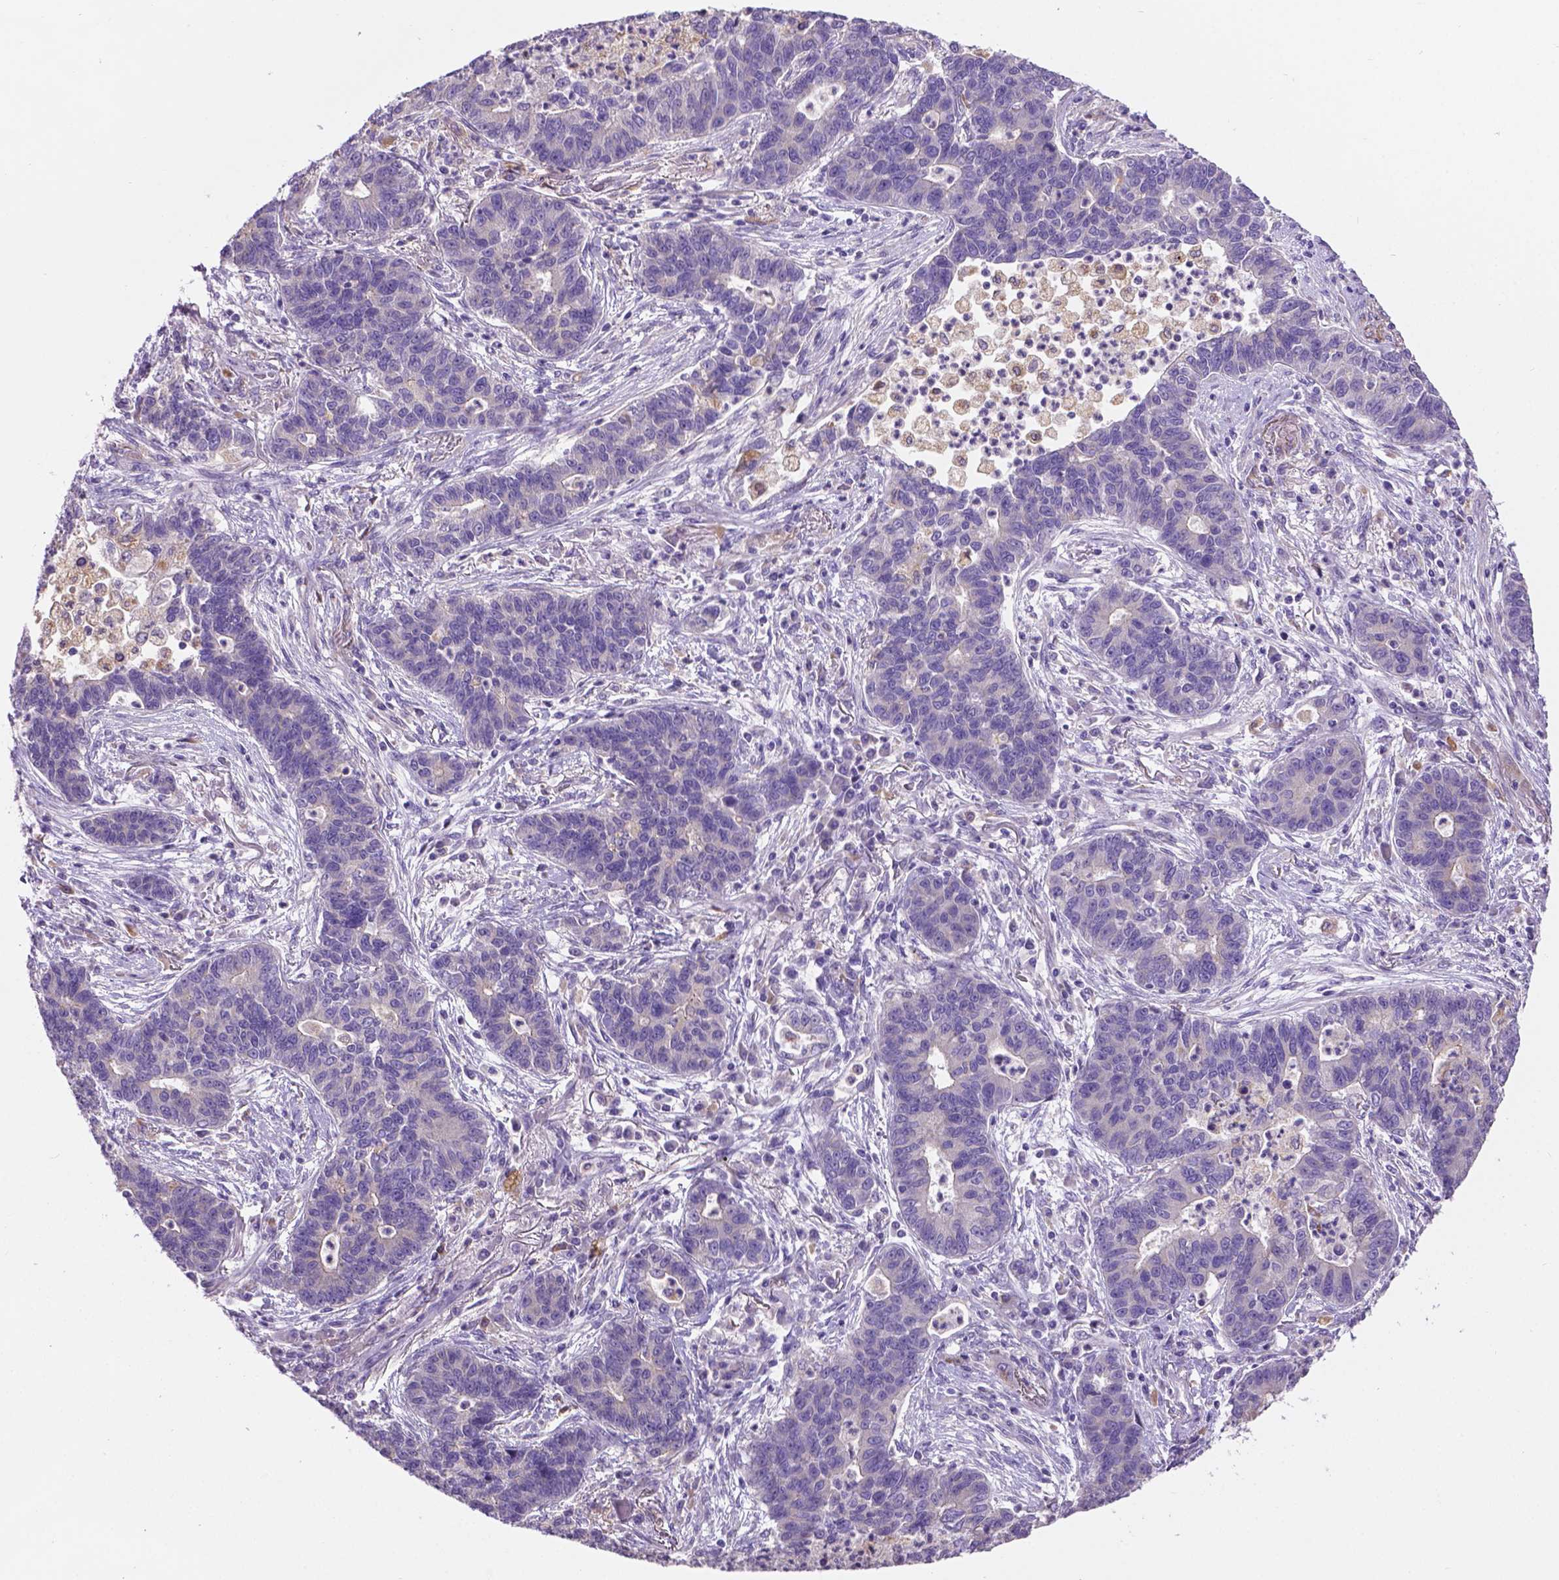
{"staining": {"intensity": "negative", "quantity": "none", "location": "none"}, "tissue": "lung cancer", "cell_type": "Tumor cells", "image_type": "cancer", "snomed": [{"axis": "morphology", "description": "Adenocarcinoma, NOS"}, {"axis": "topography", "description": "Lung"}], "caption": "Protein analysis of lung adenocarcinoma exhibits no significant staining in tumor cells.", "gene": "CDH7", "patient": {"sex": "female", "age": 57}}